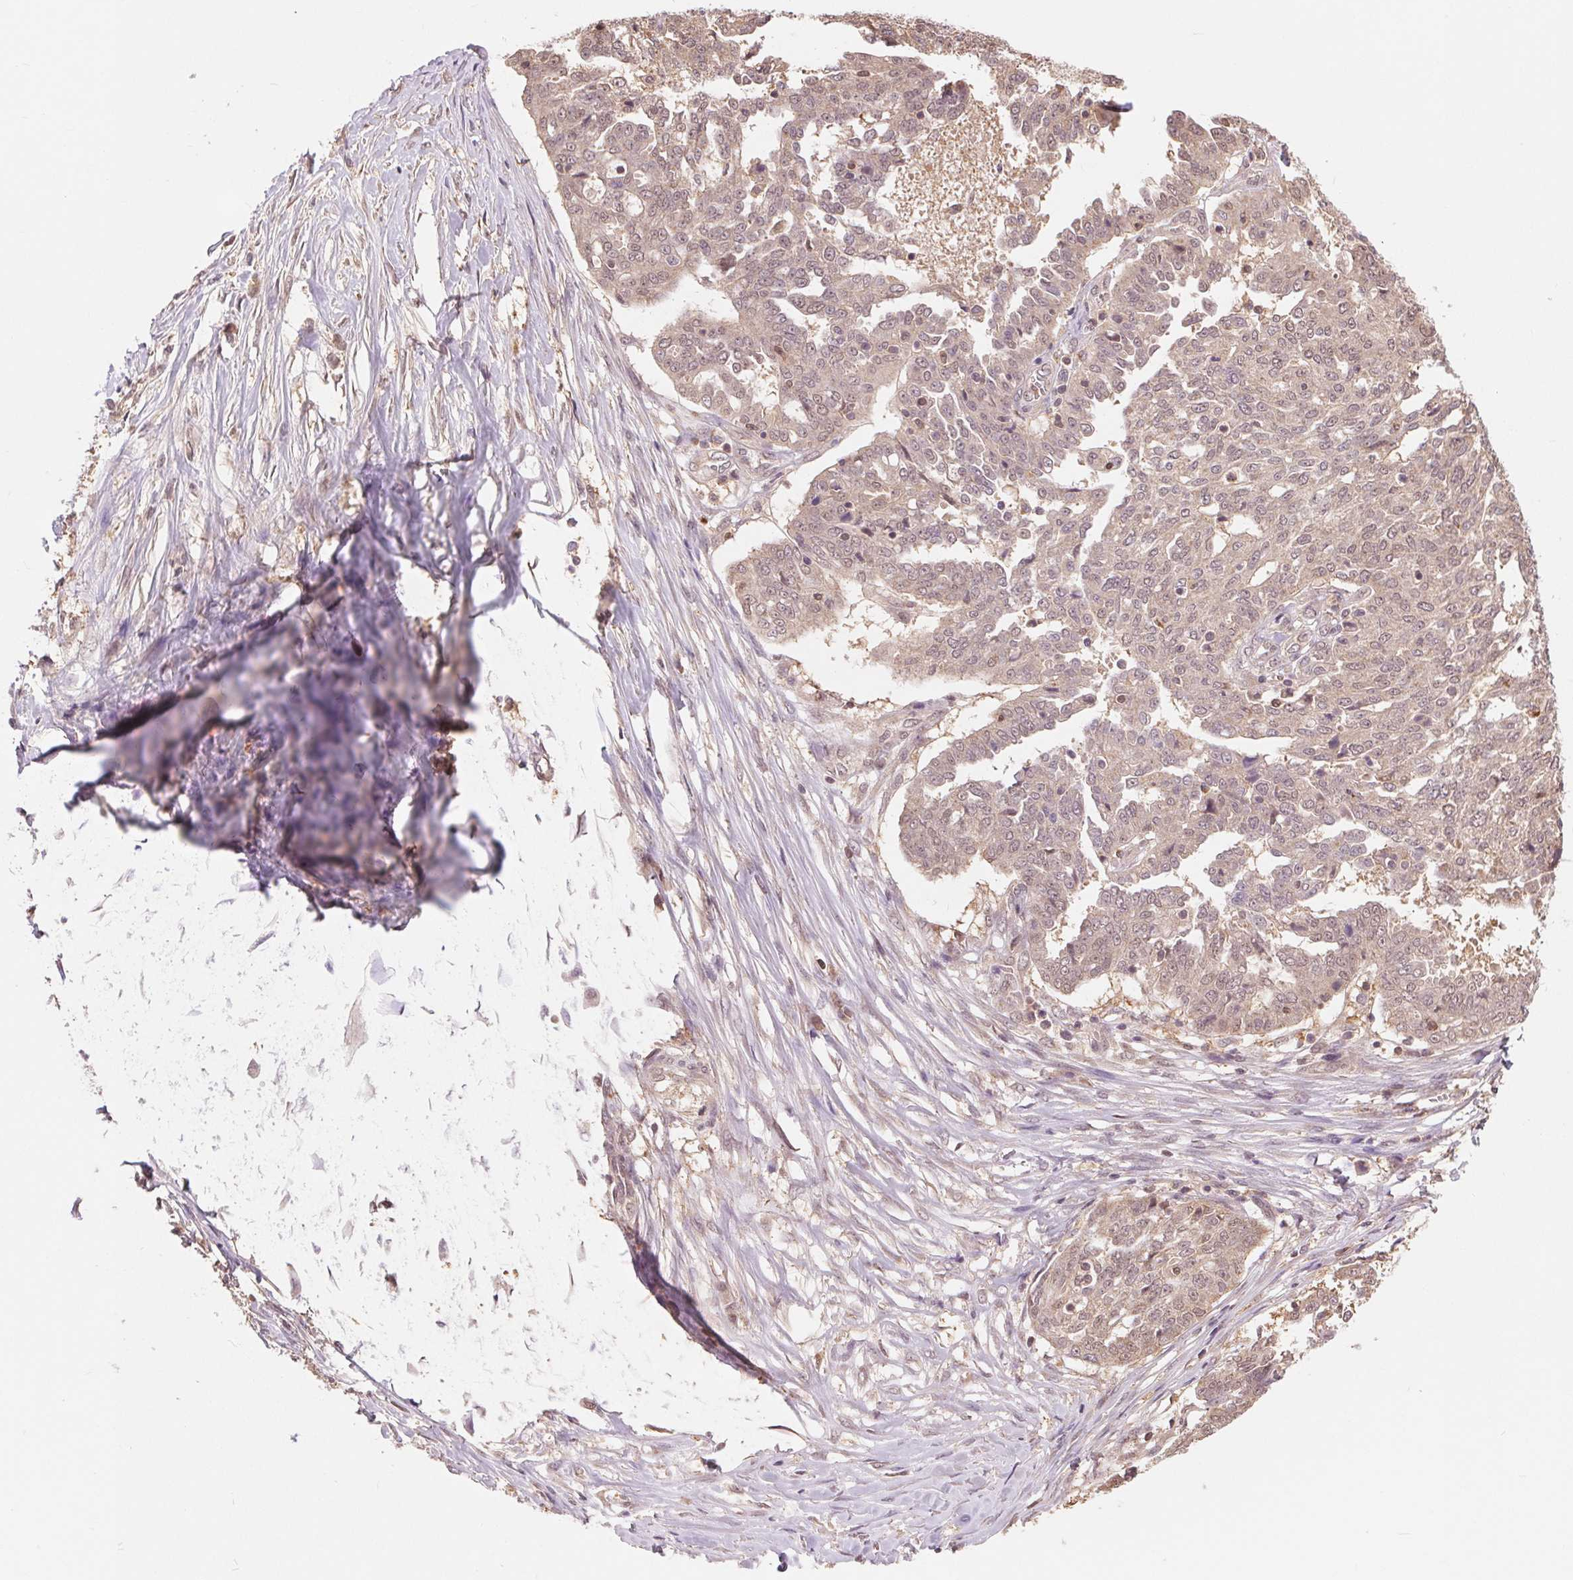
{"staining": {"intensity": "weak", "quantity": "<25%", "location": "cytoplasmic/membranous"}, "tissue": "ovarian cancer", "cell_type": "Tumor cells", "image_type": "cancer", "snomed": [{"axis": "morphology", "description": "Cystadenocarcinoma, serous, NOS"}, {"axis": "topography", "description": "Ovary"}], "caption": "Photomicrograph shows no significant protein staining in tumor cells of ovarian cancer.", "gene": "TMEM273", "patient": {"sex": "female", "age": 67}}